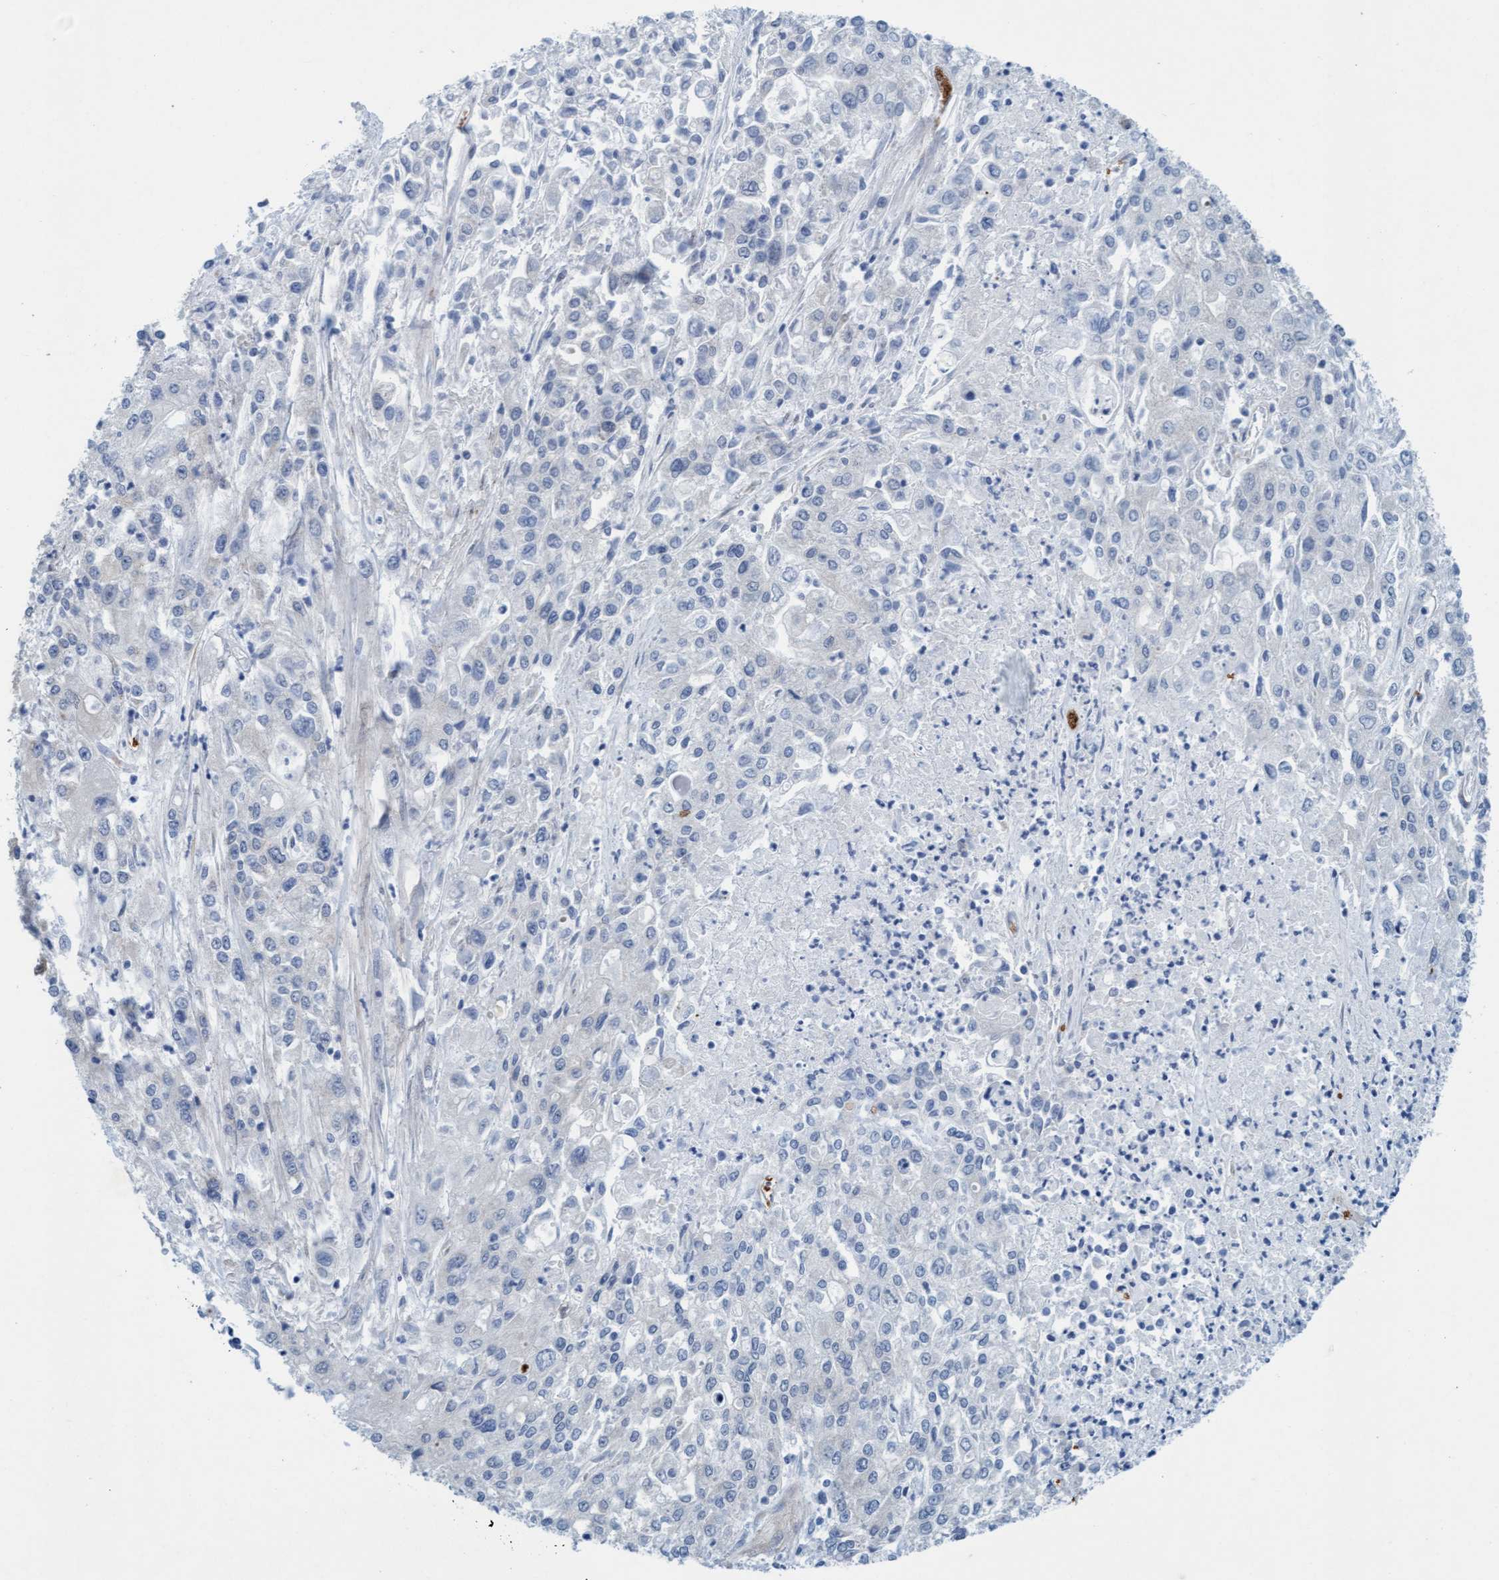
{"staining": {"intensity": "negative", "quantity": "none", "location": "none"}, "tissue": "endometrial cancer", "cell_type": "Tumor cells", "image_type": "cancer", "snomed": [{"axis": "morphology", "description": "Adenocarcinoma, NOS"}, {"axis": "topography", "description": "Endometrium"}], "caption": "Endometrial cancer stained for a protein using IHC shows no staining tumor cells.", "gene": "SPEM2", "patient": {"sex": "female", "age": 49}}